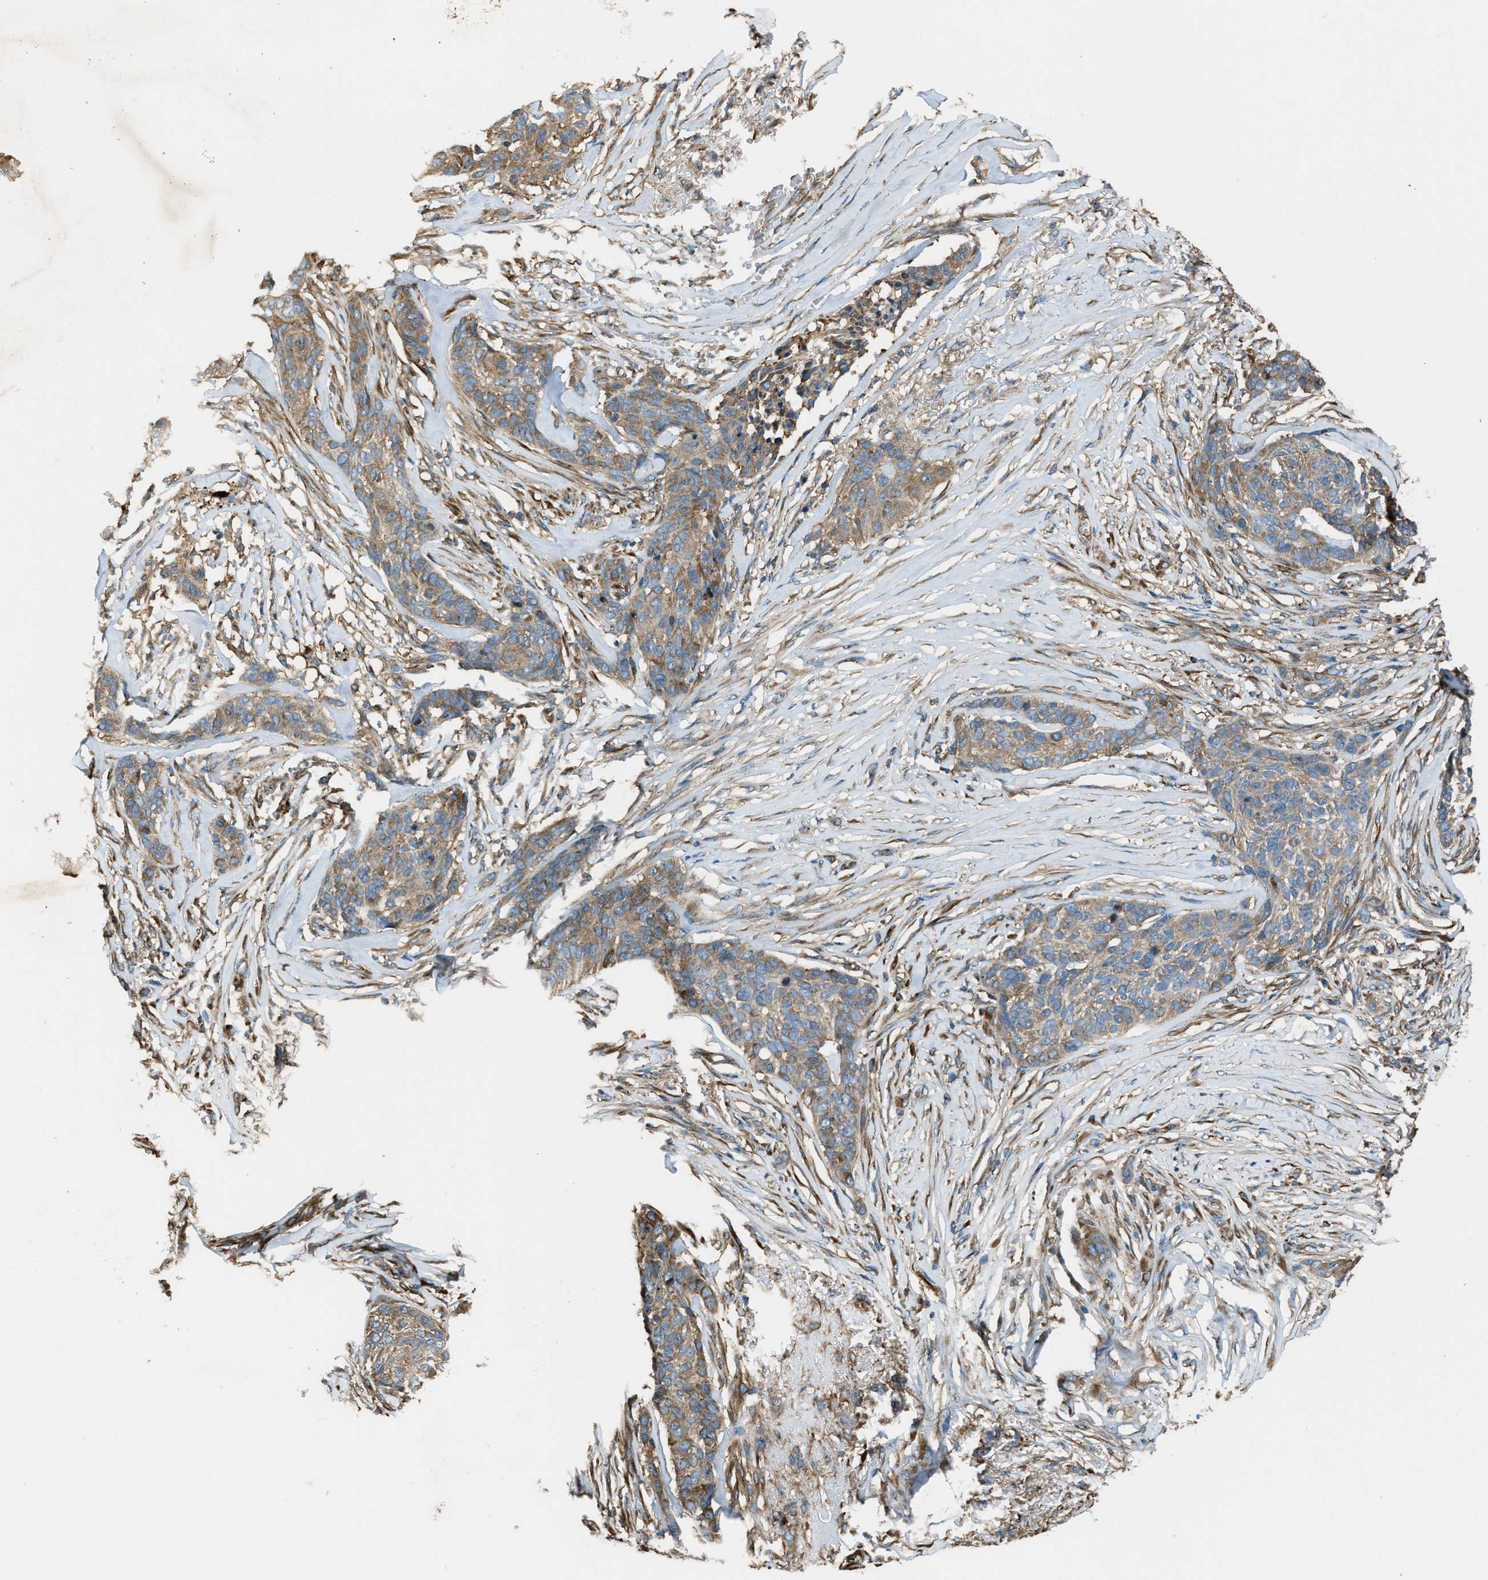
{"staining": {"intensity": "moderate", "quantity": ">75%", "location": "cytoplasmic/membranous"}, "tissue": "skin cancer", "cell_type": "Tumor cells", "image_type": "cancer", "snomed": [{"axis": "morphology", "description": "Basal cell carcinoma"}, {"axis": "topography", "description": "Skin"}], "caption": "Human skin cancer (basal cell carcinoma) stained for a protein (brown) shows moderate cytoplasmic/membranous positive positivity in approximately >75% of tumor cells.", "gene": "TRPC1", "patient": {"sex": "male", "age": 85}}